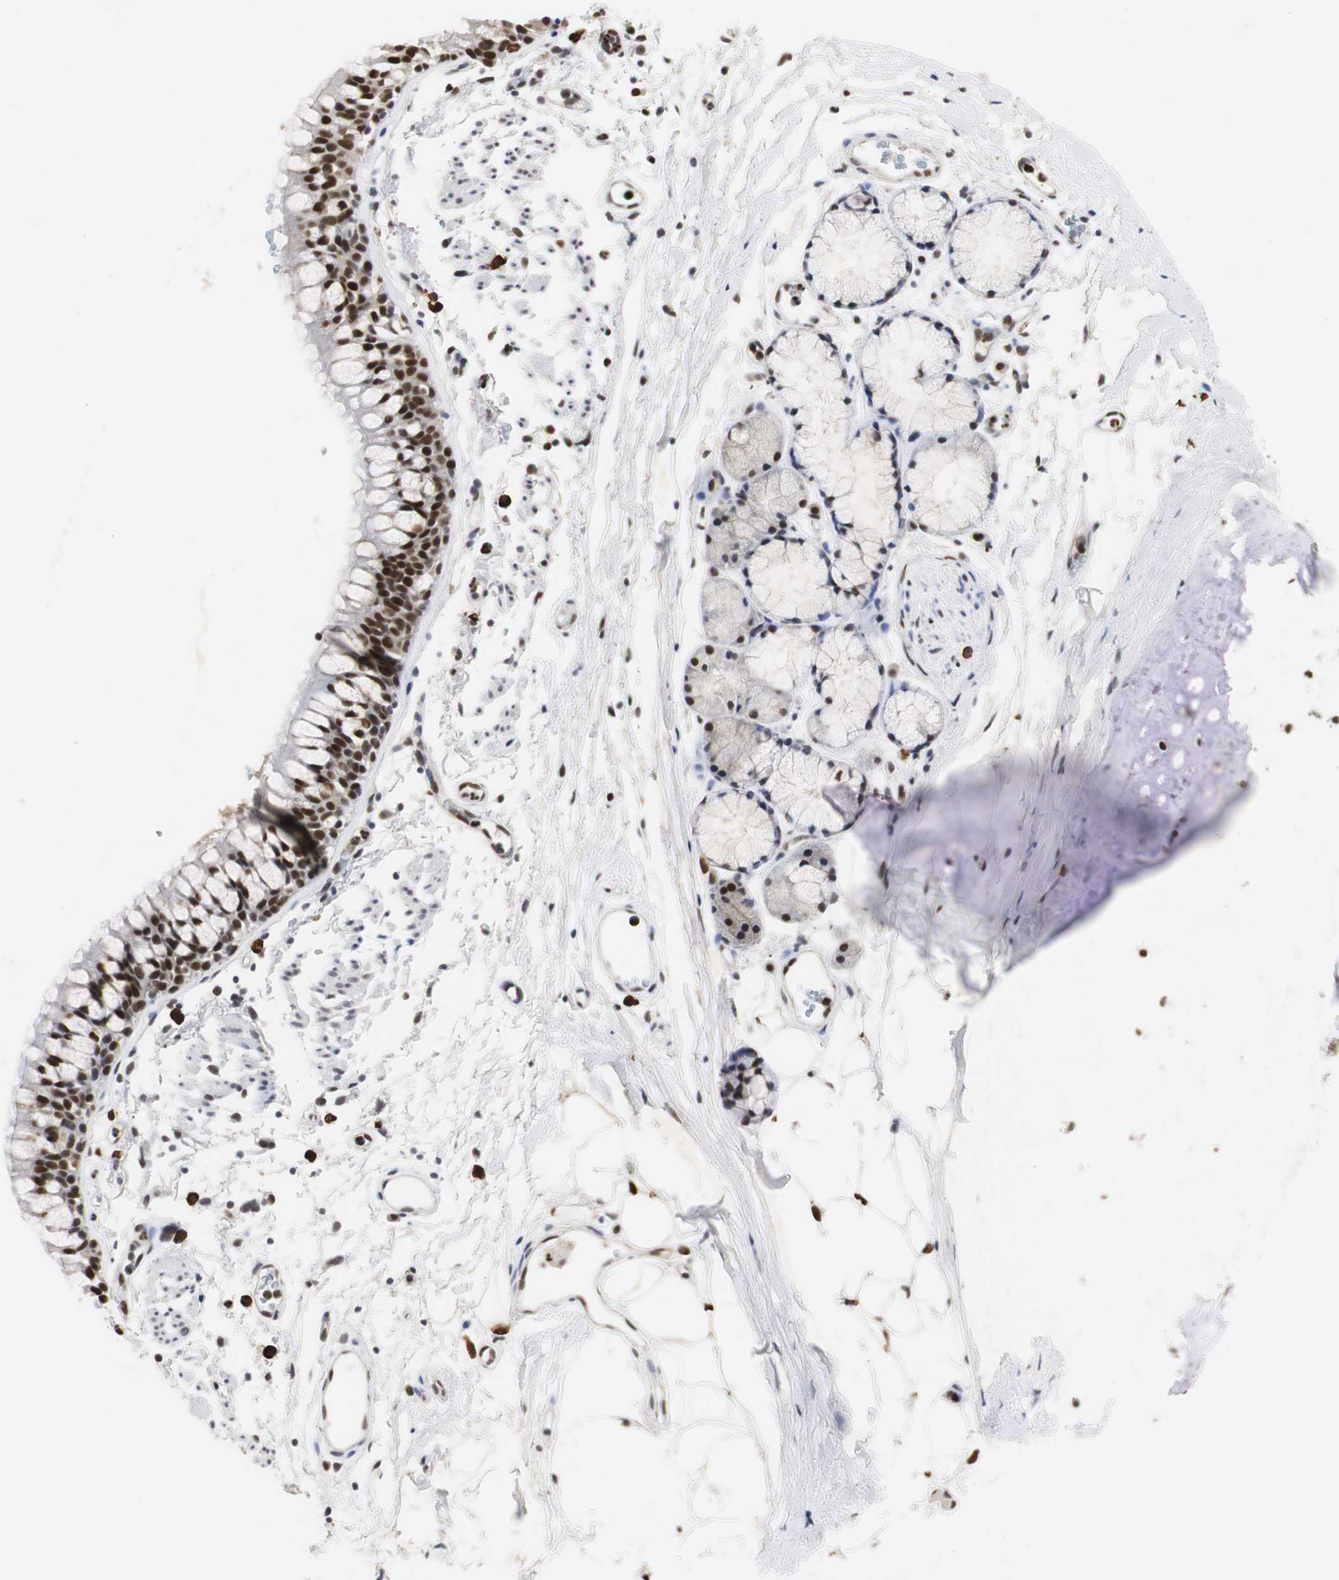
{"staining": {"intensity": "strong", "quantity": ">75%", "location": "nuclear"}, "tissue": "bronchus", "cell_type": "Respiratory epithelial cells", "image_type": "normal", "snomed": [{"axis": "morphology", "description": "Normal tissue, NOS"}, {"axis": "topography", "description": "Bronchus"}], "caption": "IHC of normal human bronchus shows high levels of strong nuclear expression in about >75% of respiratory epithelial cells. (Stains: DAB in brown, nuclei in blue, Microscopy: brightfield microscopy at high magnification).", "gene": "ZFC3H1", "patient": {"sex": "female", "age": 73}}